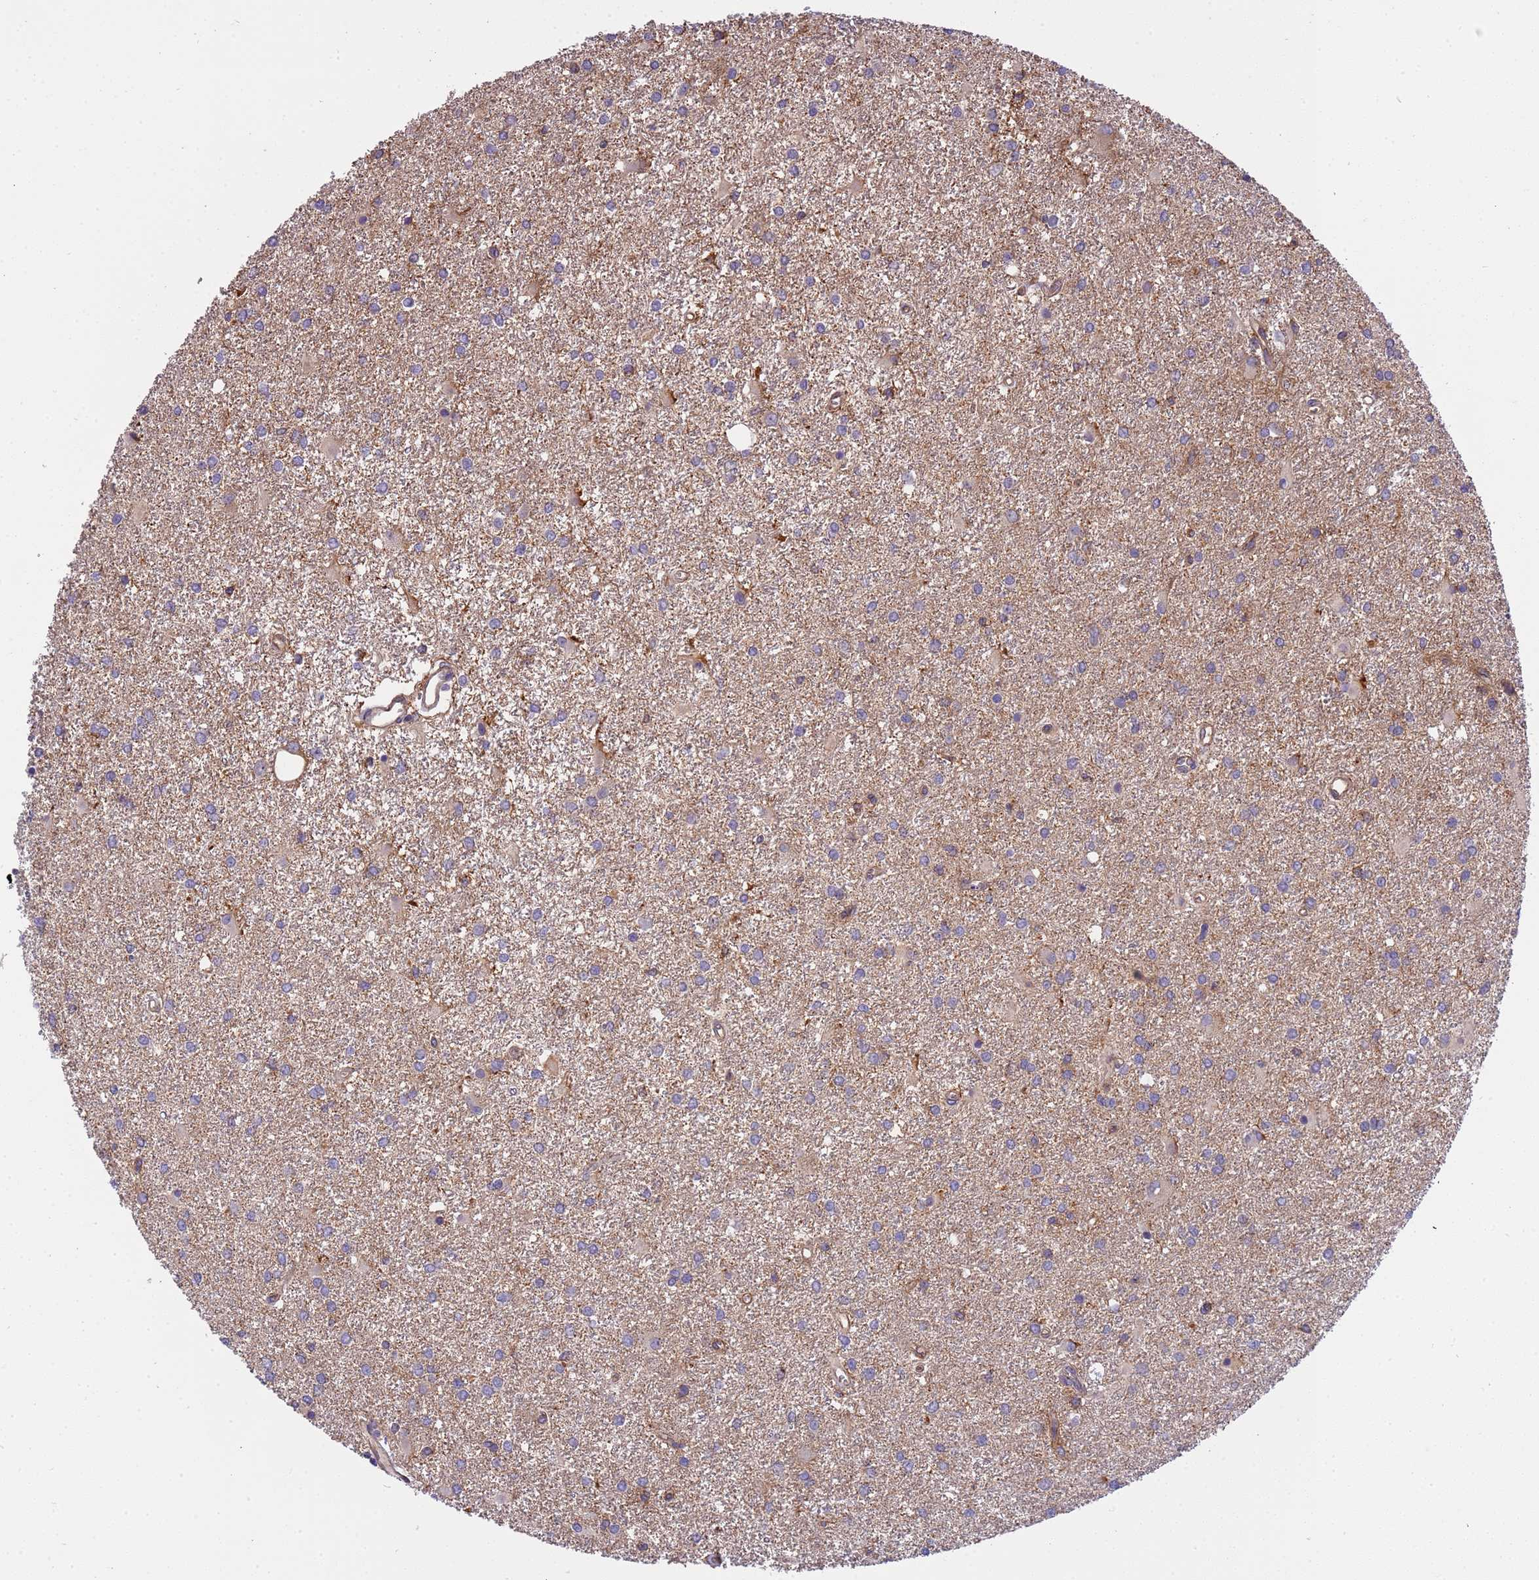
{"staining": {"intensity": "weak", "quantity": "<25%", "location": "cytoplasmic/membranous"}, "tissue": "glioma", "cell_type": "Tumor cells", "image_type": "cancer", "snomed": [{"axis": "morphology", "description": "Glioma, malignant, High grade"}, {"axis": "topography", "description": "Brain"}], "caption": "High power microscopy histopathology image of an immunohistochemistry (IHC) histopathology image of malignant glioma (high-grade), revealing no significant positivity in tumor cells. (Brightfield microscopy of DAB (3,3'-diaminobenzidine) immunohistochemistry at high magnification).", "gene": "SMCO3", "patient": {"sex": "female", "age": 50}}